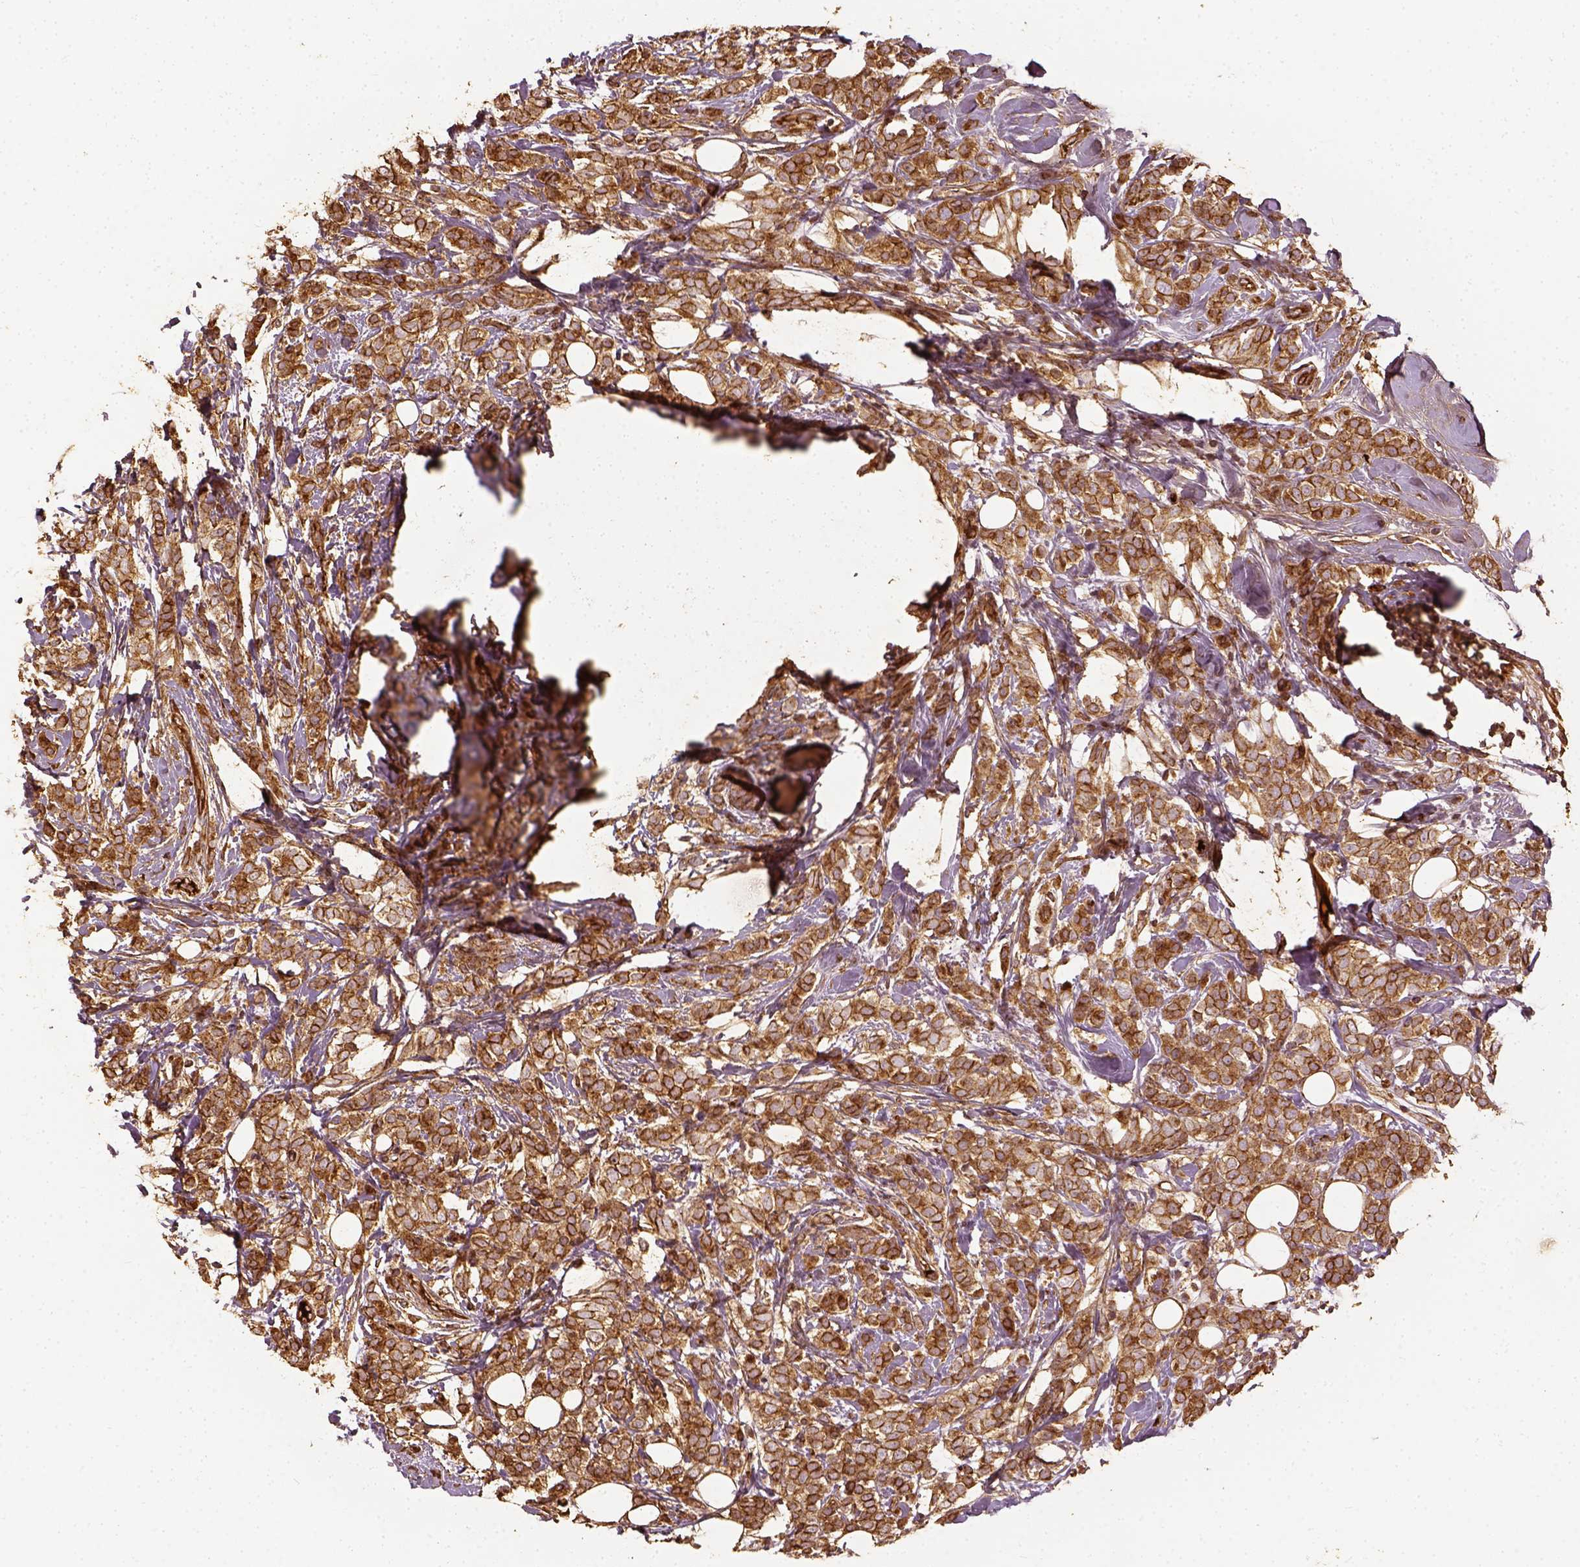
{"staining": {"intensity": "moderate", "quantity": ">75%", "location": "cytoplasmic/membranous"}, "tissue": "breast cancer", "cell_type": "Tumor cells", "image_type": "cancer", "snomed": [{"axis": "morphology", "description": "Lobular carcinoma"}, {"axis": "topography", "description": "Breast"}], "caption": "Immunohistochemistry (IHC) staining of breast cancer (lobular carcinoma), which exhibits medium levels of moderate cytoplasmic/membranous expression in approximately >75% of tumor cells indicating moderate cytoplasmic/membranous protein positivity. The staining was performed using DAB (brown) for protein detection and nuclei were counterstained in hematoxylin (blue).", "gene": "VEGFA", "patient": {"sex": "female", "age": 49}}